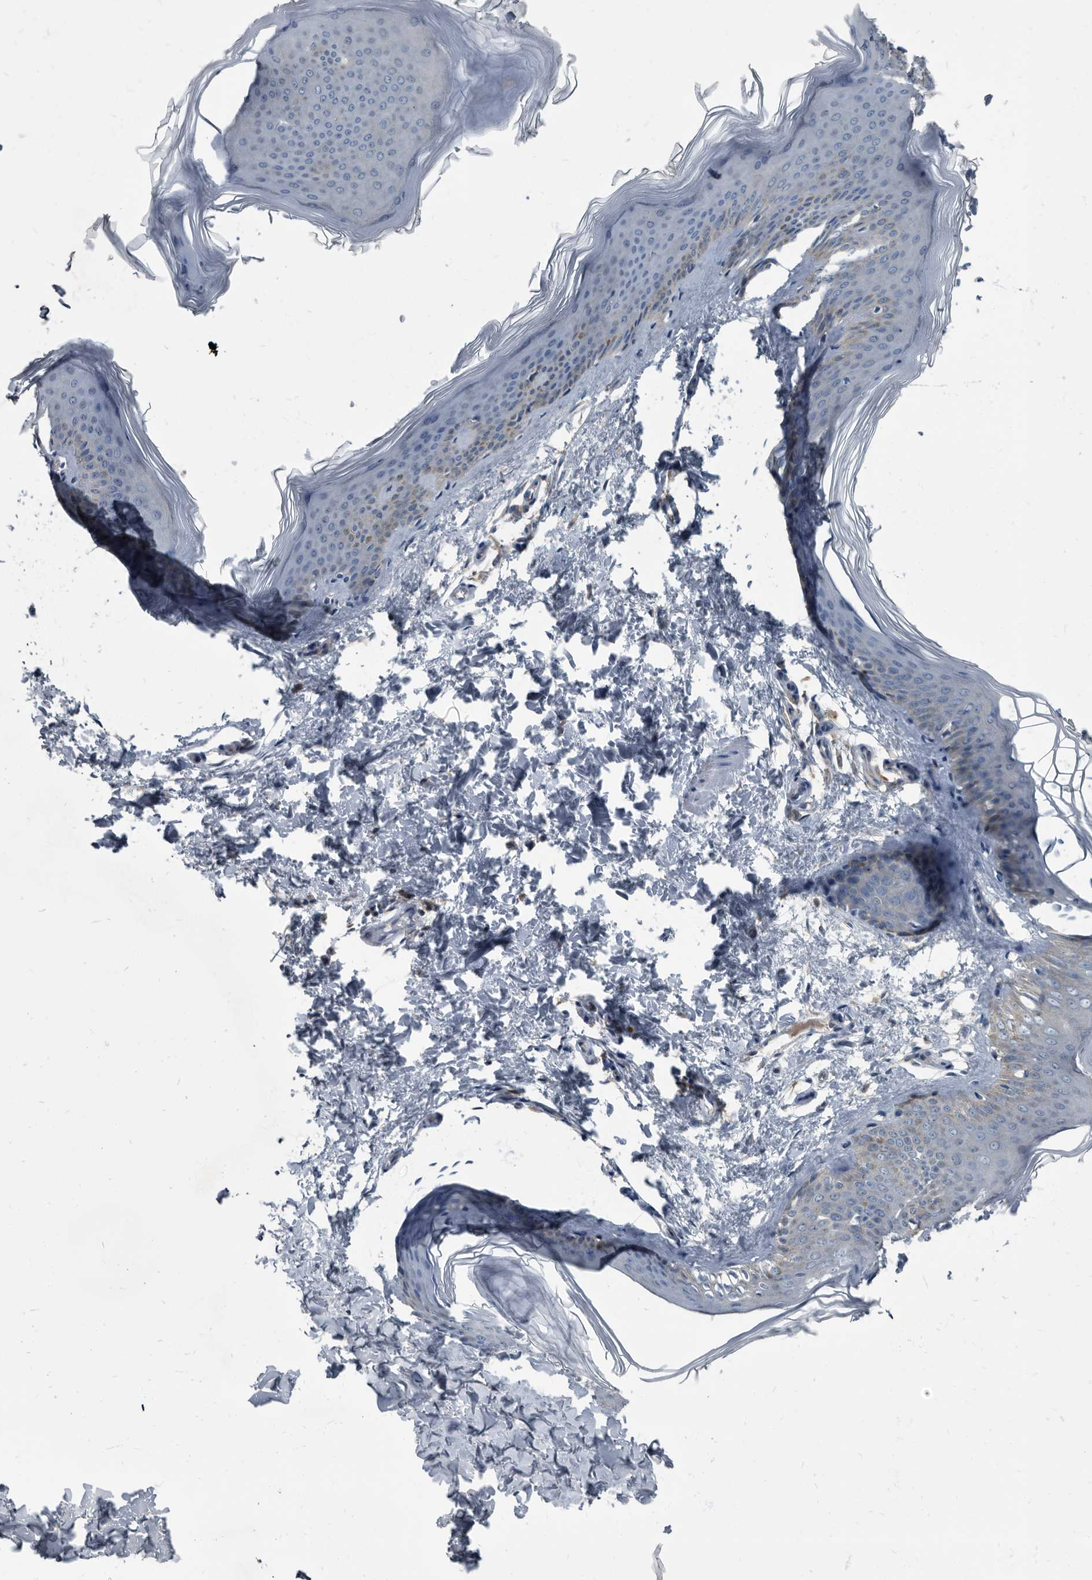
{"staining": {"intensity": "negative", "quantity": "none", "location": "none"}, "tissue": "skin", "cell_type": "Fibroblasts", "image_type": "normal", "snomed": [{"axis": "morphology", "description": "Normal tissue, NOS"}, {"axis": "topography", "description": "Skin"}], "caption": "Fibroblasts are negative for protein expression in benign human skin.", "gene": "CDV3", "patient": {"sex": "female", "age": 27}}